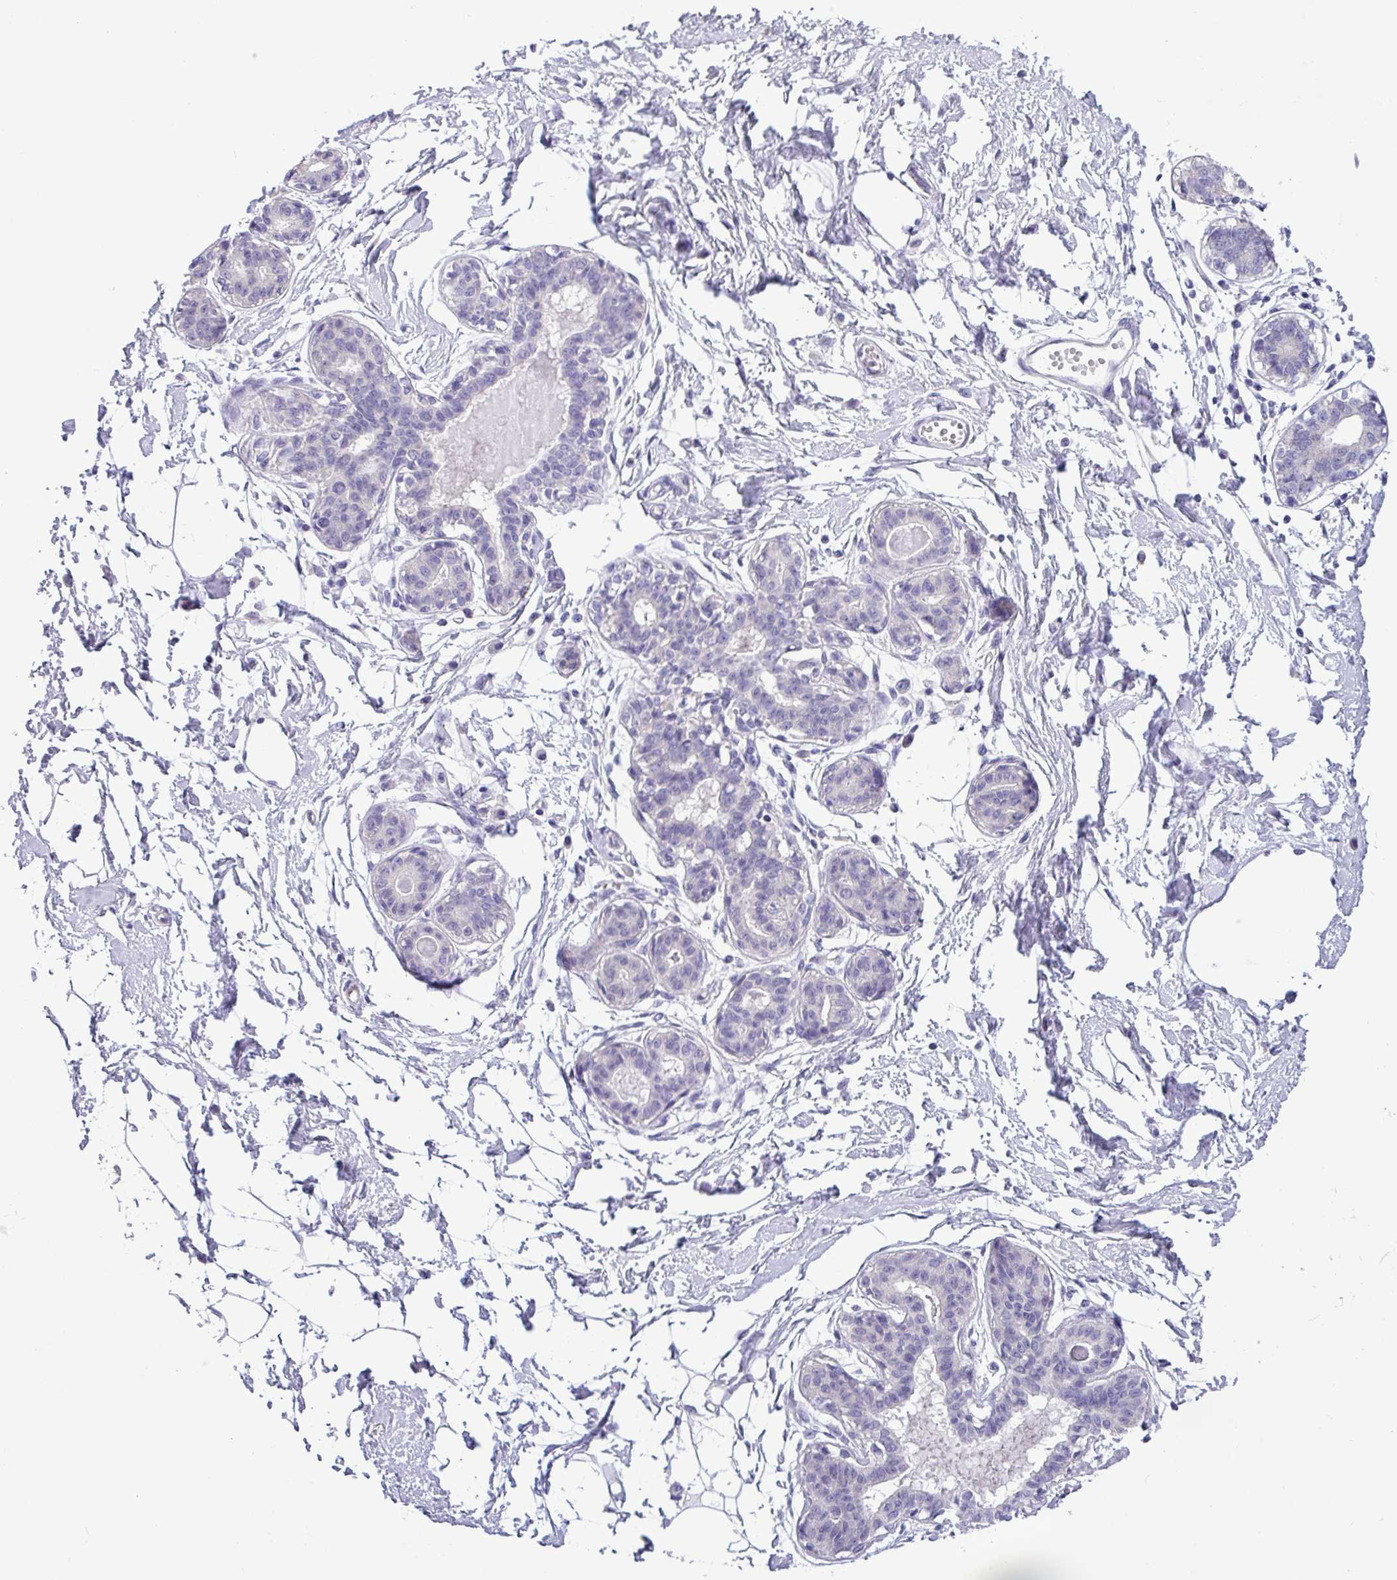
{"staining": {"intensity": "negative", "quantity": "none", "location": "none"}, "tissue": "breast", "cell_type": "Adipocytes", "image_type": "normal", "snomed": [{"axis": "morphology", "description": "Normal tissue, NOS"}, {"axis": "topography", "description": "Breast"}], "caption": "This image is of normal breast stained with immunohistochemistry (IHC) to label a protein in brown with the nuclei are counter-stained blue. There is no expression in adipocytes.", "gene": "C20orf27", "patient": {"sex": "female", "age": 45}}